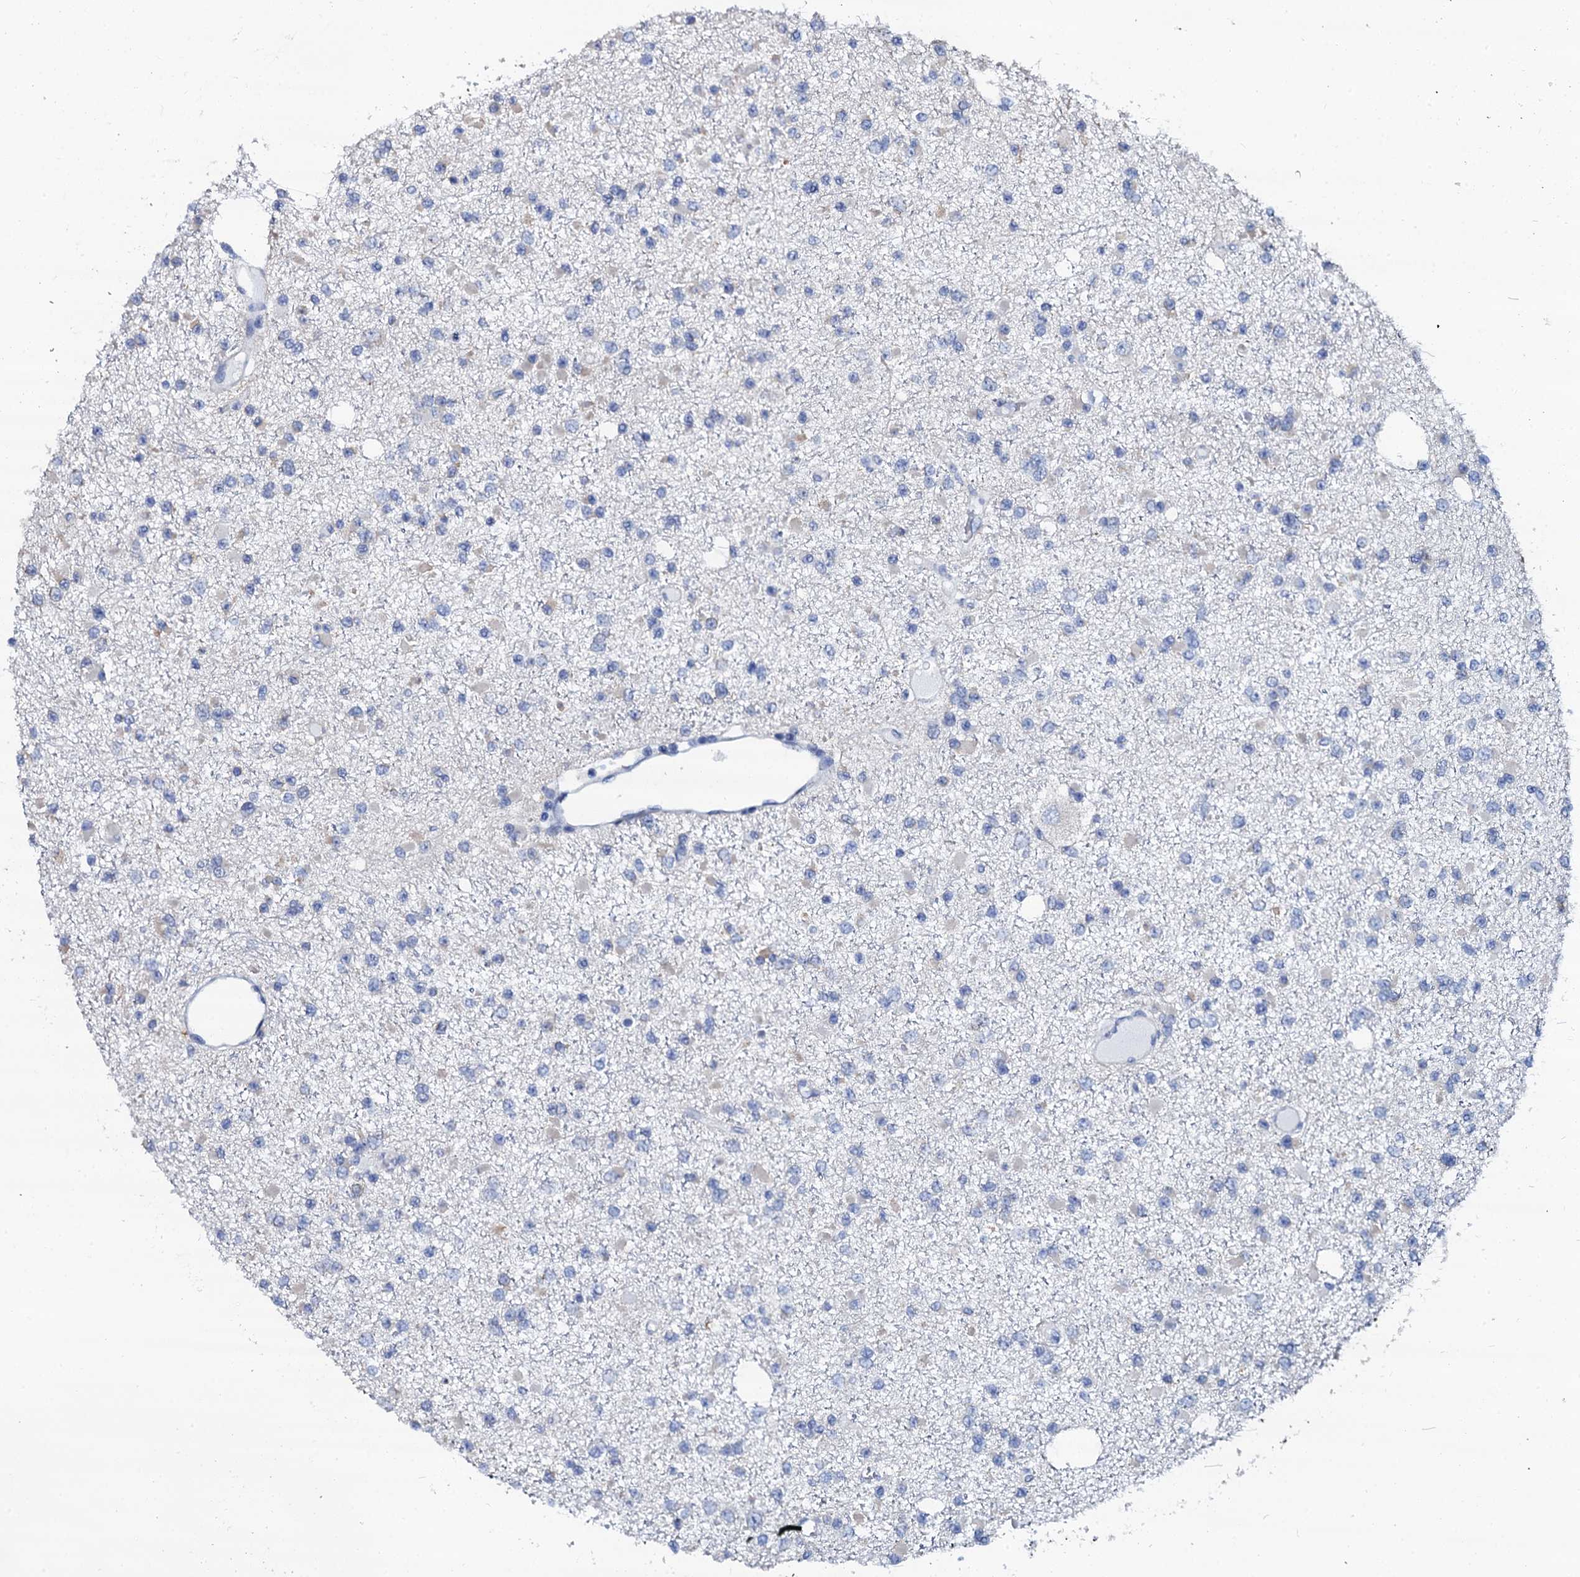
{"staining": {"intensity": "negative", "quantity": "none", "location": "none"}, "tissue": "glioma", "cell_type": "Tumor cells", "image_type": "cancer", "snomed": [{"axis": "morphology", "description": "Glioma, malignant, Low grade"}, {"axis": "topography", "description": "Brain"}], "caption": "There is no significant expression in tumor cells of glioma.", "gene": "AKAP3", "patient": {"sex": "female", "age": 22}}